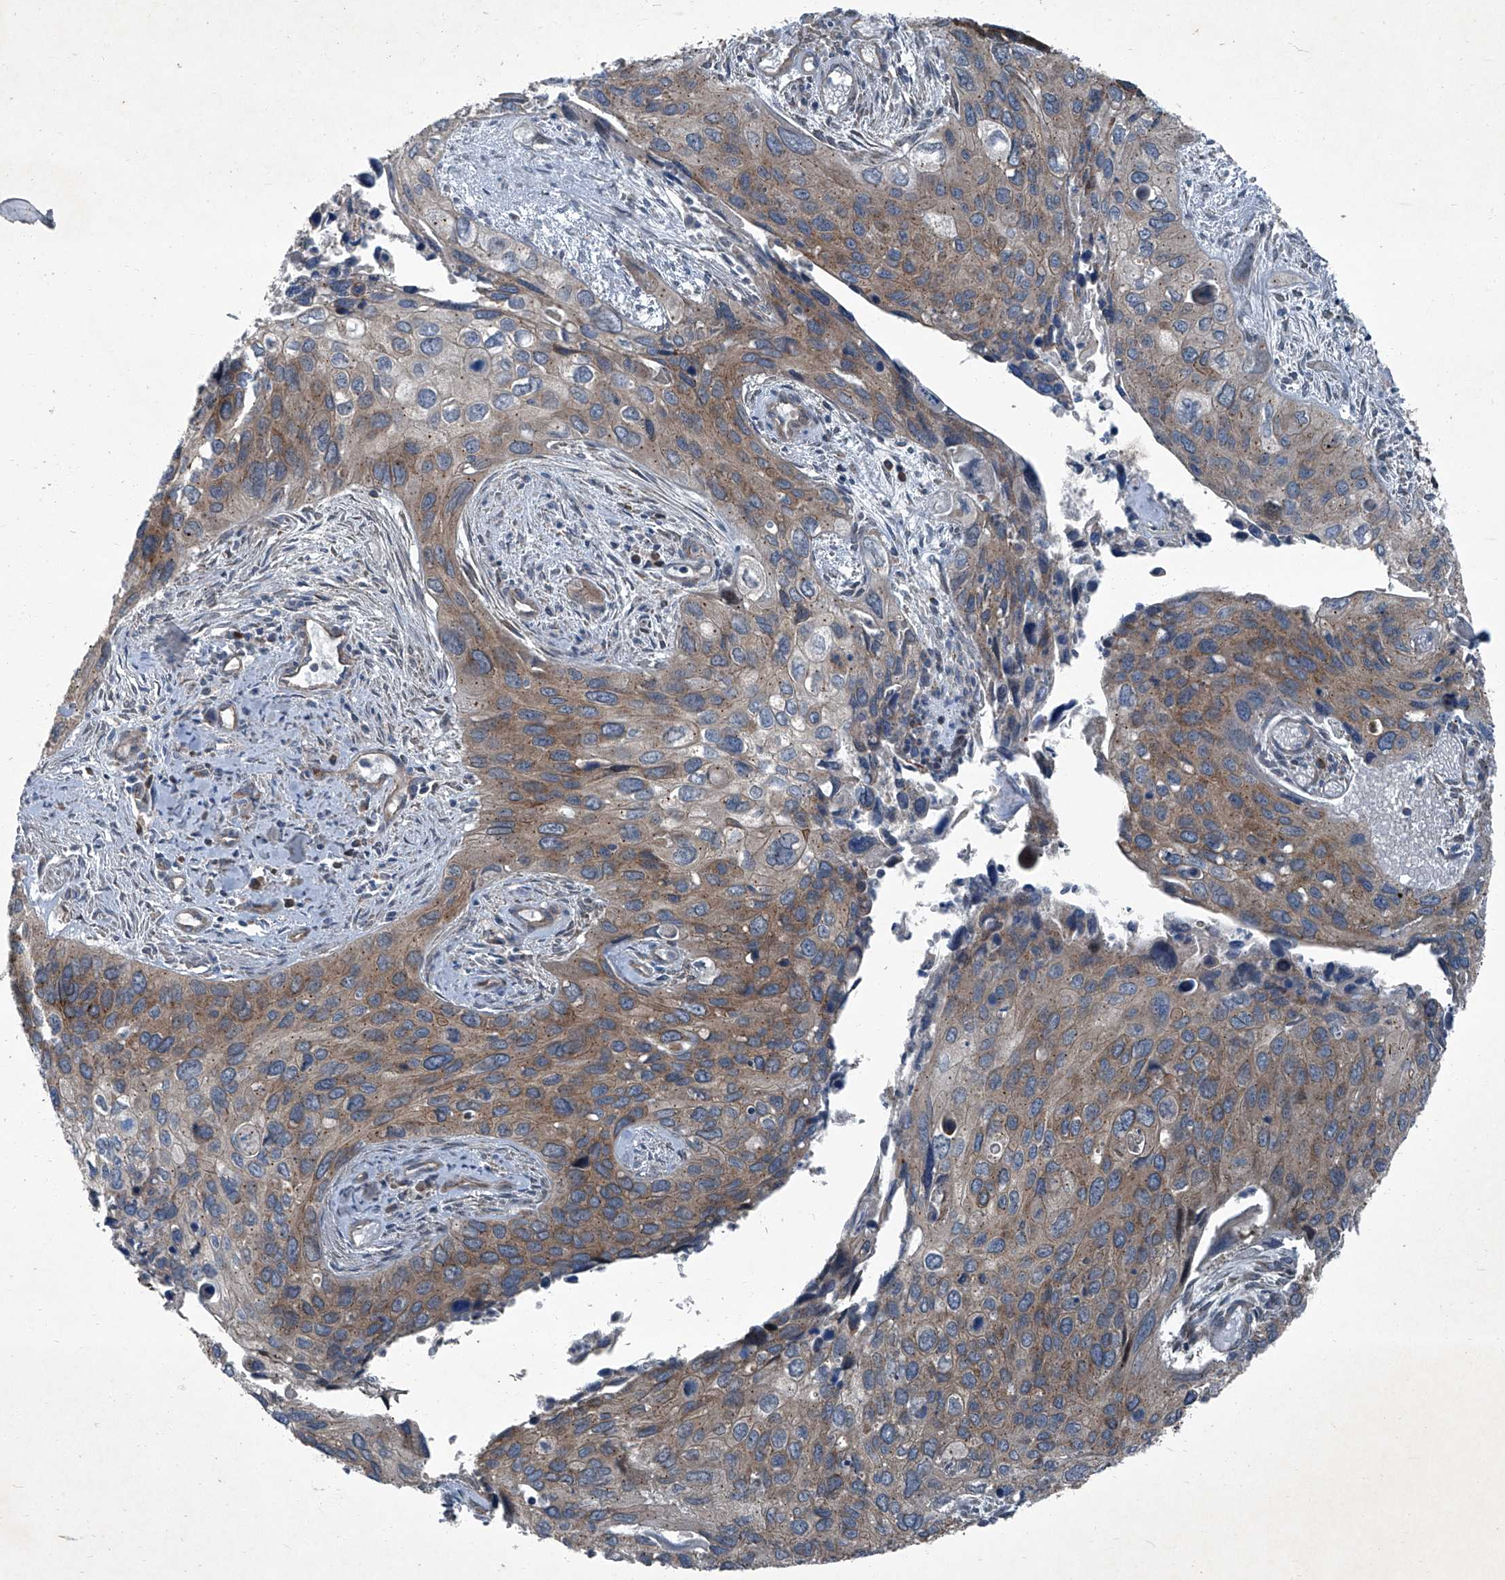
{"staining": {"intensity": "weak", "quantity": ">75%", "location": "cytoplasmic/membranous"}, "tissue": "cervical cancer", "cell_type": "Tumor cells", "image_type": "cancer", "snomed": [{"axis": "morphology", "description": "Squamous cell carcinoma, NOS"}, {"axis": "topography", "description": "Cervix"}], "caption": "Immunohistochemistry (DAB) staining of cervical cancer reveals weak cytoplasmic/membranous protein positivity in about >75% of tumor cells. Using DAB (3,3'-diaminobenzidine) (brown) and hematoxylin (blue) stains, captured at high magnification using brightfield microscopy.", "gene": "SENP2", "patient": {"sex": "female", "age": 55}}